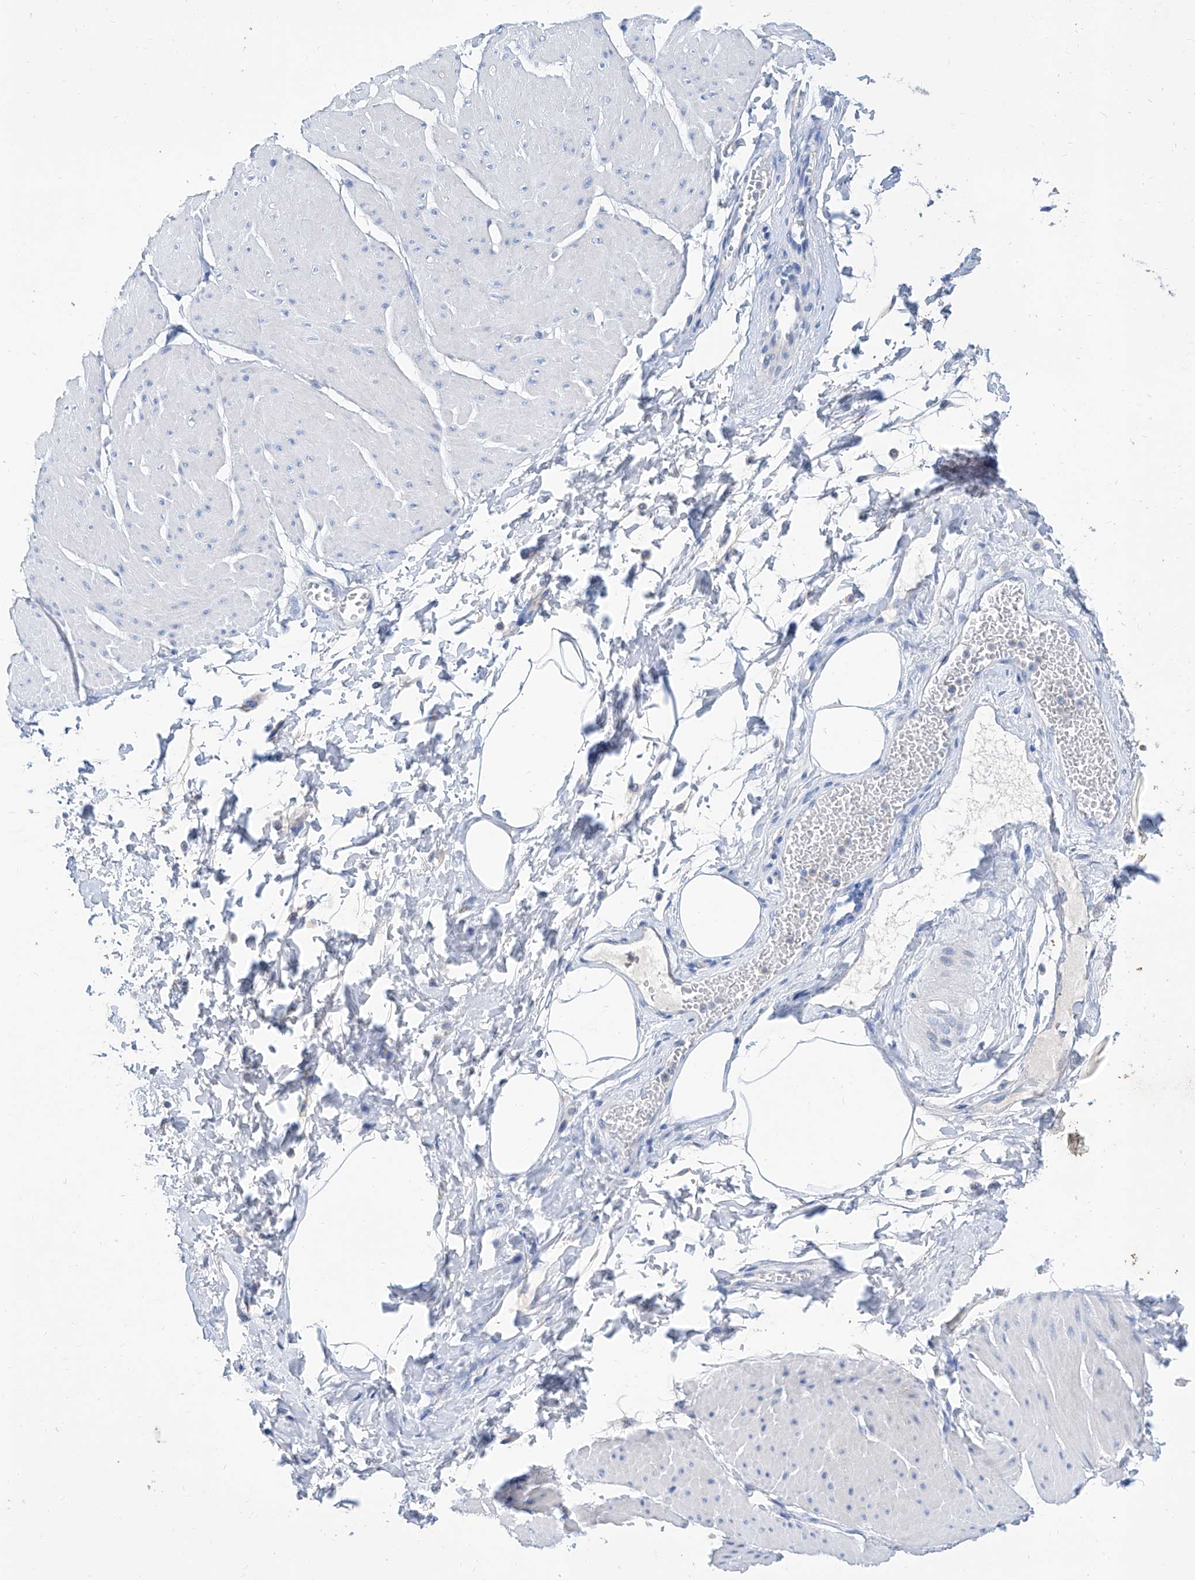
{"staining": {"intensity": "negative", "quantity": "none", "location": "none"}, "tissue": "smooth muscle", "cell_type": "Smooth muscle cells", "image_type": "normal", "snomed": [{"axis": "morphology", "description": "Urothelial carcinoma, High grade"}, {"axis": "topography", "description": "Urinary bladder"}], "caption": "An image of smooth muscle stained for a protein shows no brown staining in smooth muscle cells.", "gene": "SLC25A29", "patient": {"sex": "male", "age": 46}}